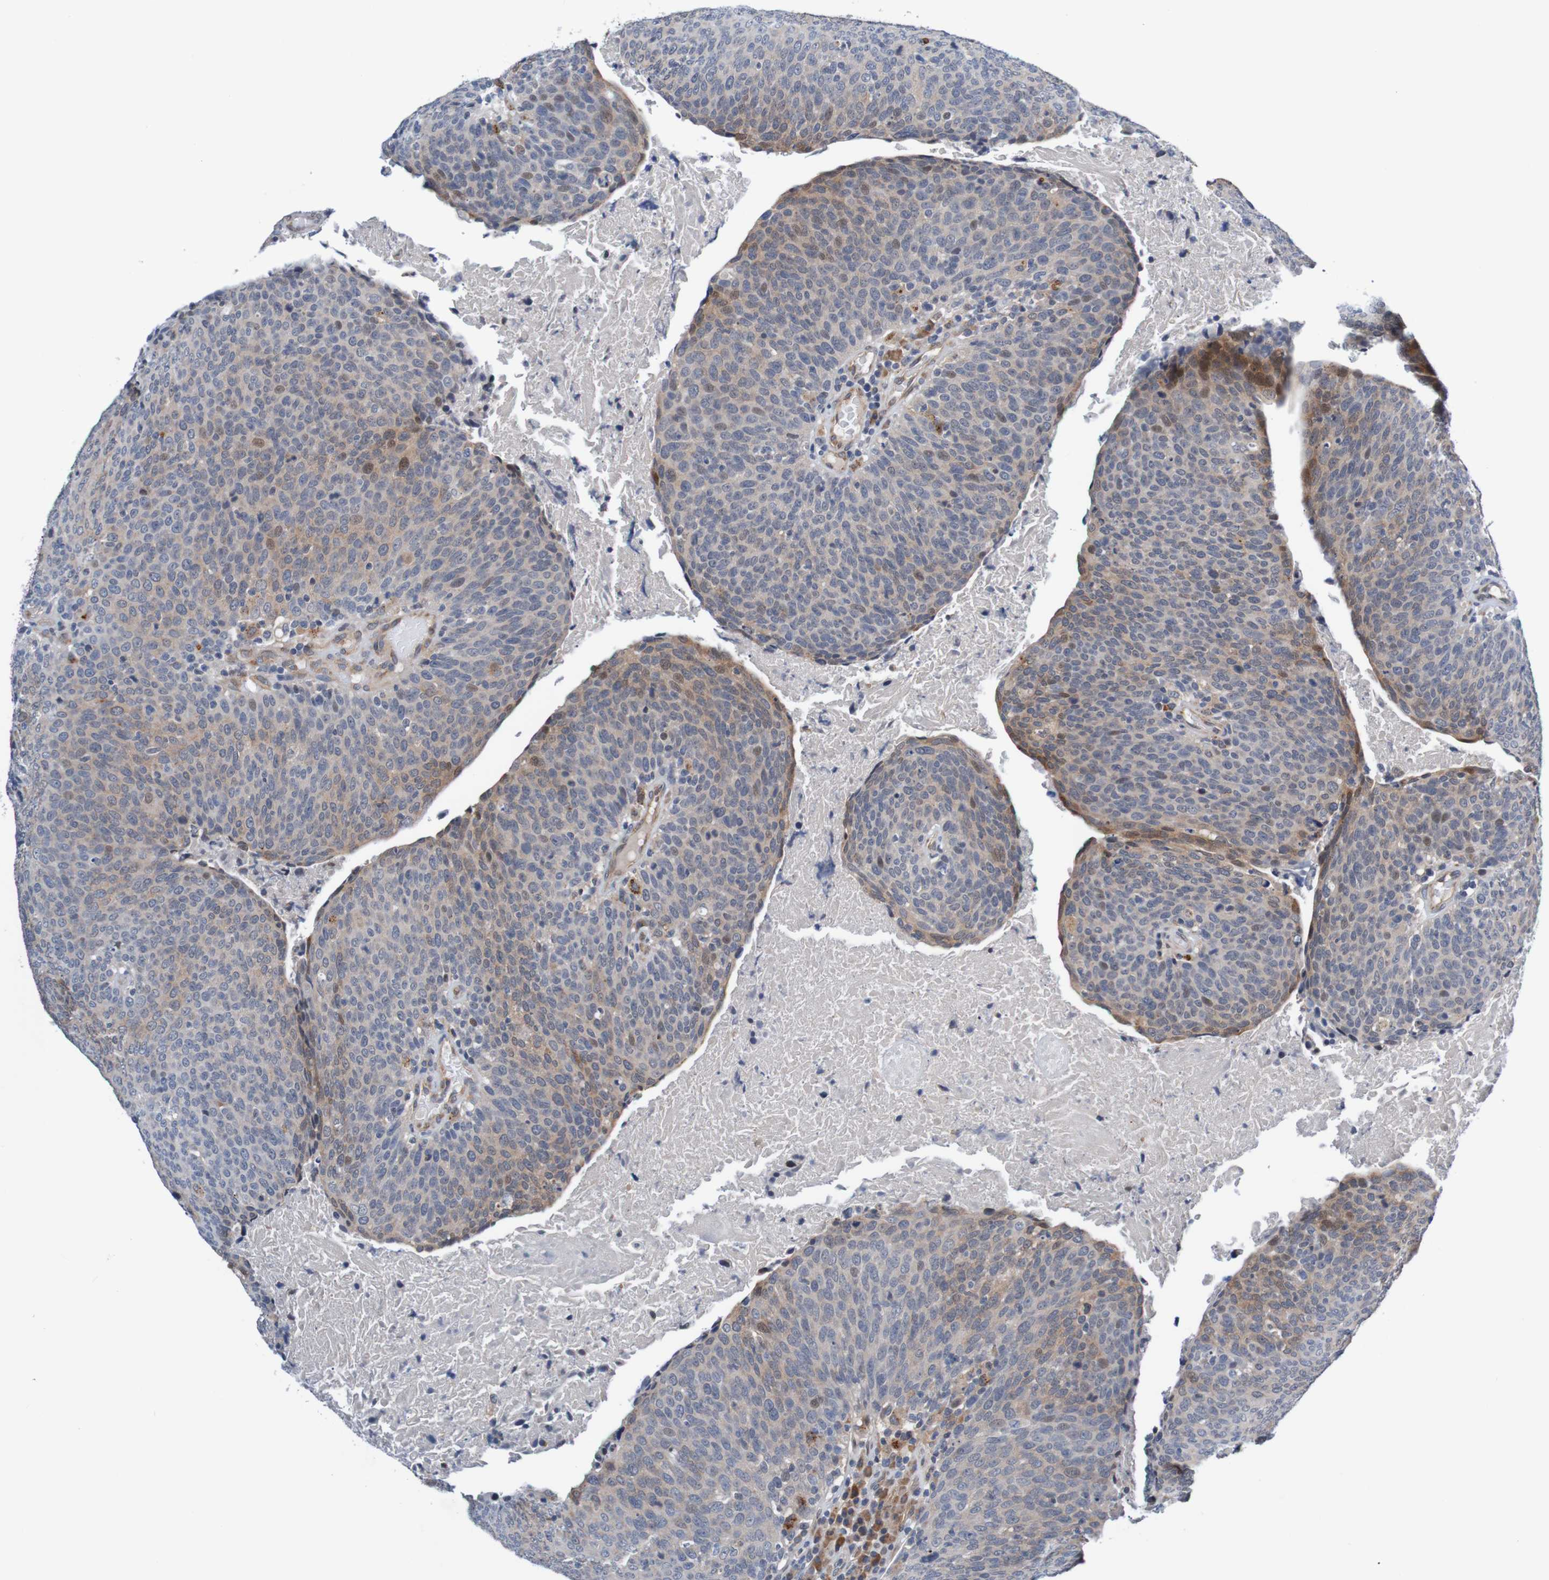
{"staining": {"intensity": "moderate", "quantity": "<25%", "location": "cytoplasmic/membranous,nuclear"}, "tissue": "head and neck cancer", "cell_type": "Tumor cells", "image_type": "cancer", "snomed": [{"axis": "morphology", "description": "Squamous cell carcinoma, NOS"}, {"axis": "morphology", "description": "Squamous cell carcinoma, metastatic, NOS"}, {"axis": "topography", "description": "Lymph node"}, {"axis": "topography", "description": "Head-Neck"}], "caption": "Protein expression analysis of human head and neck cancer (squamous cell carcinoma) reveals moderate cytoplasmic/membranous and nuclear expression in approximately <25% of tumor cells. The protein is shown in brown color, while the nuclei are stained blue.", "gene": "CPED1", "patient": {"sex": "male", "age": 62}}